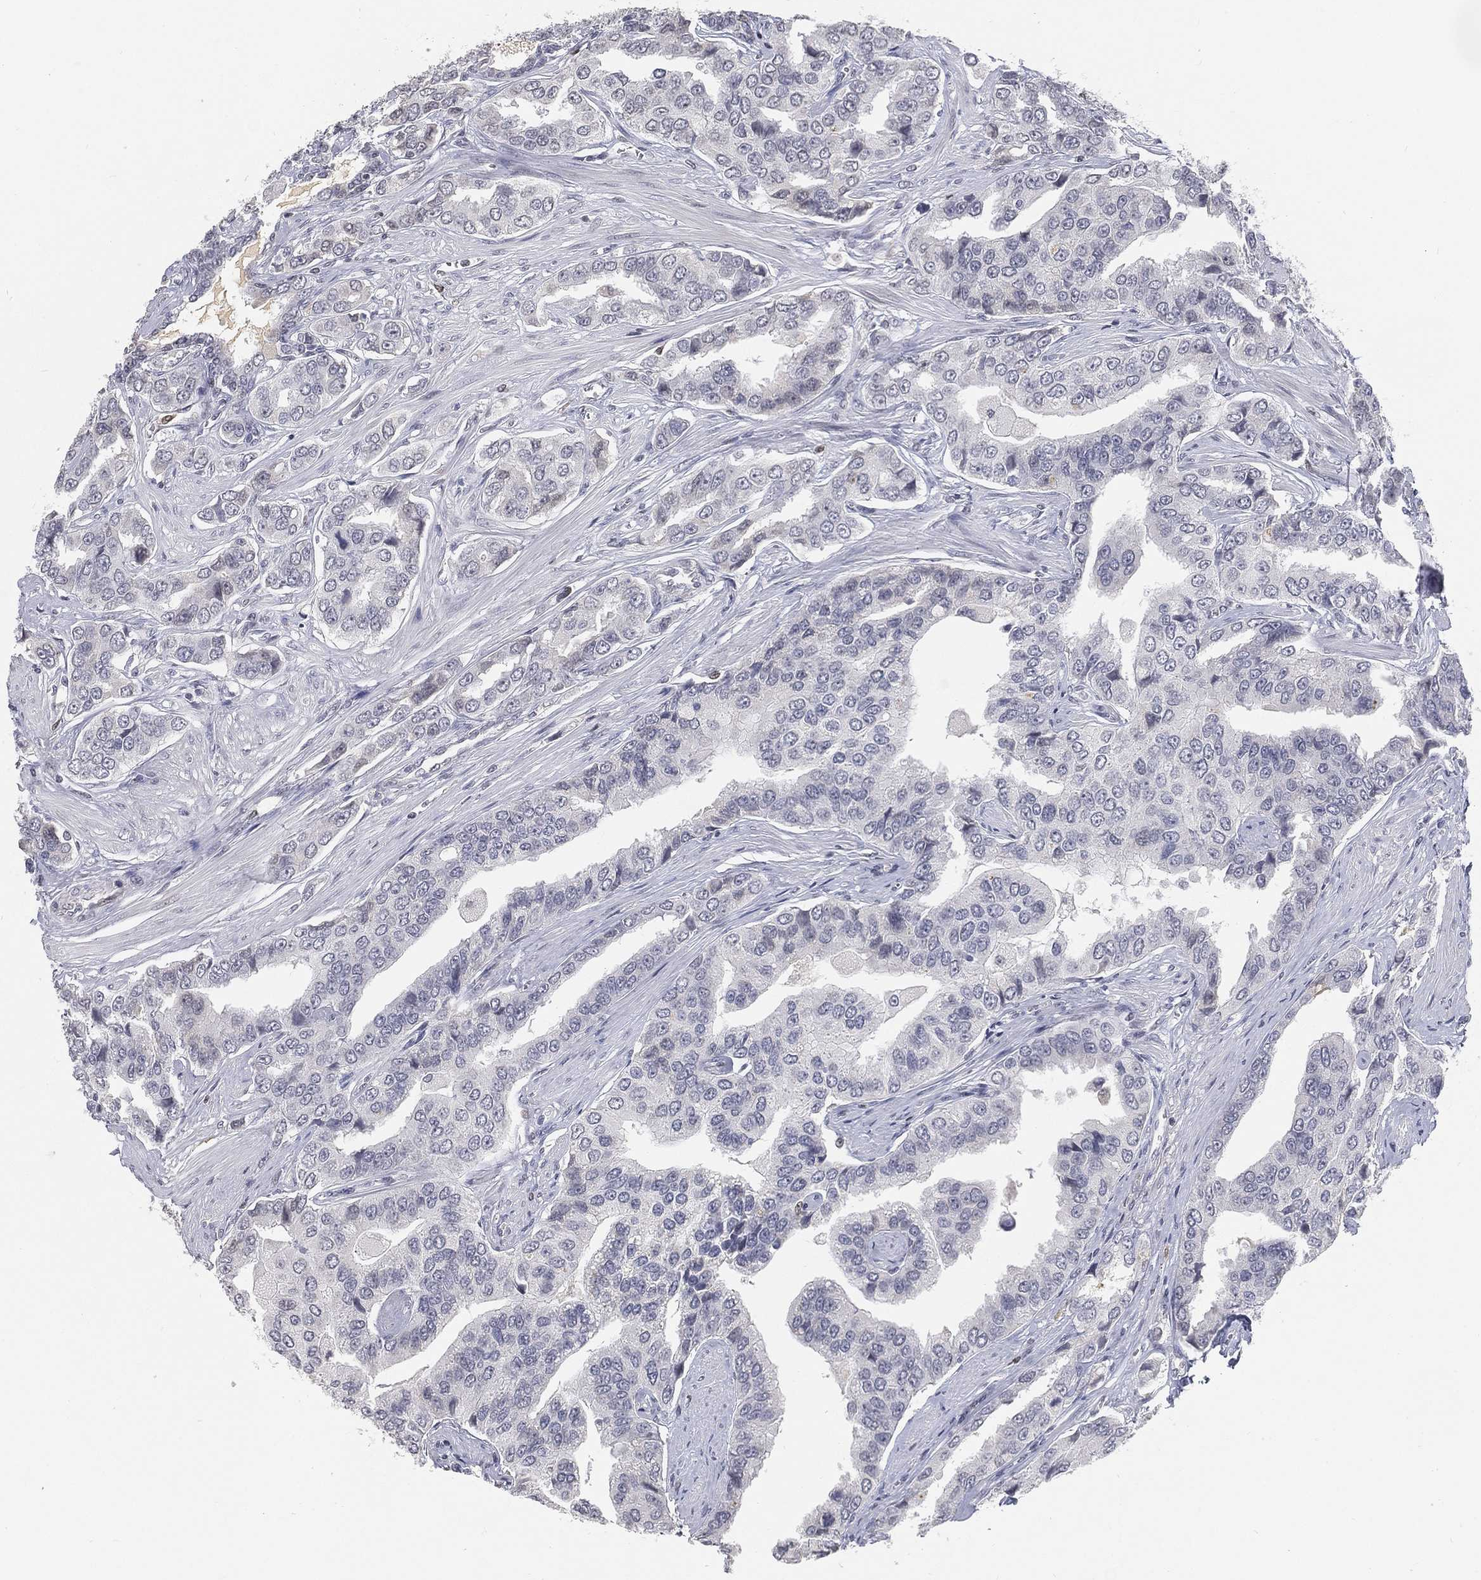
{"staining": {"intensity": "negative", "quantity": "none", "location": "none"}, "tissue": "prostate cancer", "cell_type": "Tumor cells", "image_type": "cancer", "snomed": [{"axis": "morphology", "description": "Adenocarcinoma, NOS"}, {"axis": "topography", "description": "Prostate and seminal vesicle, NOS"}, {"axis": "topography", "description": "Prostate"}], "caption": "DAB immunohistochemical staining of human adenocarcinoma (prostate) displays no significant staining in tumor cells. (DAB immunohistochemistry, high magnification).", "gene": "ARG1", "patient": {"sex": "male", "age": 69}}